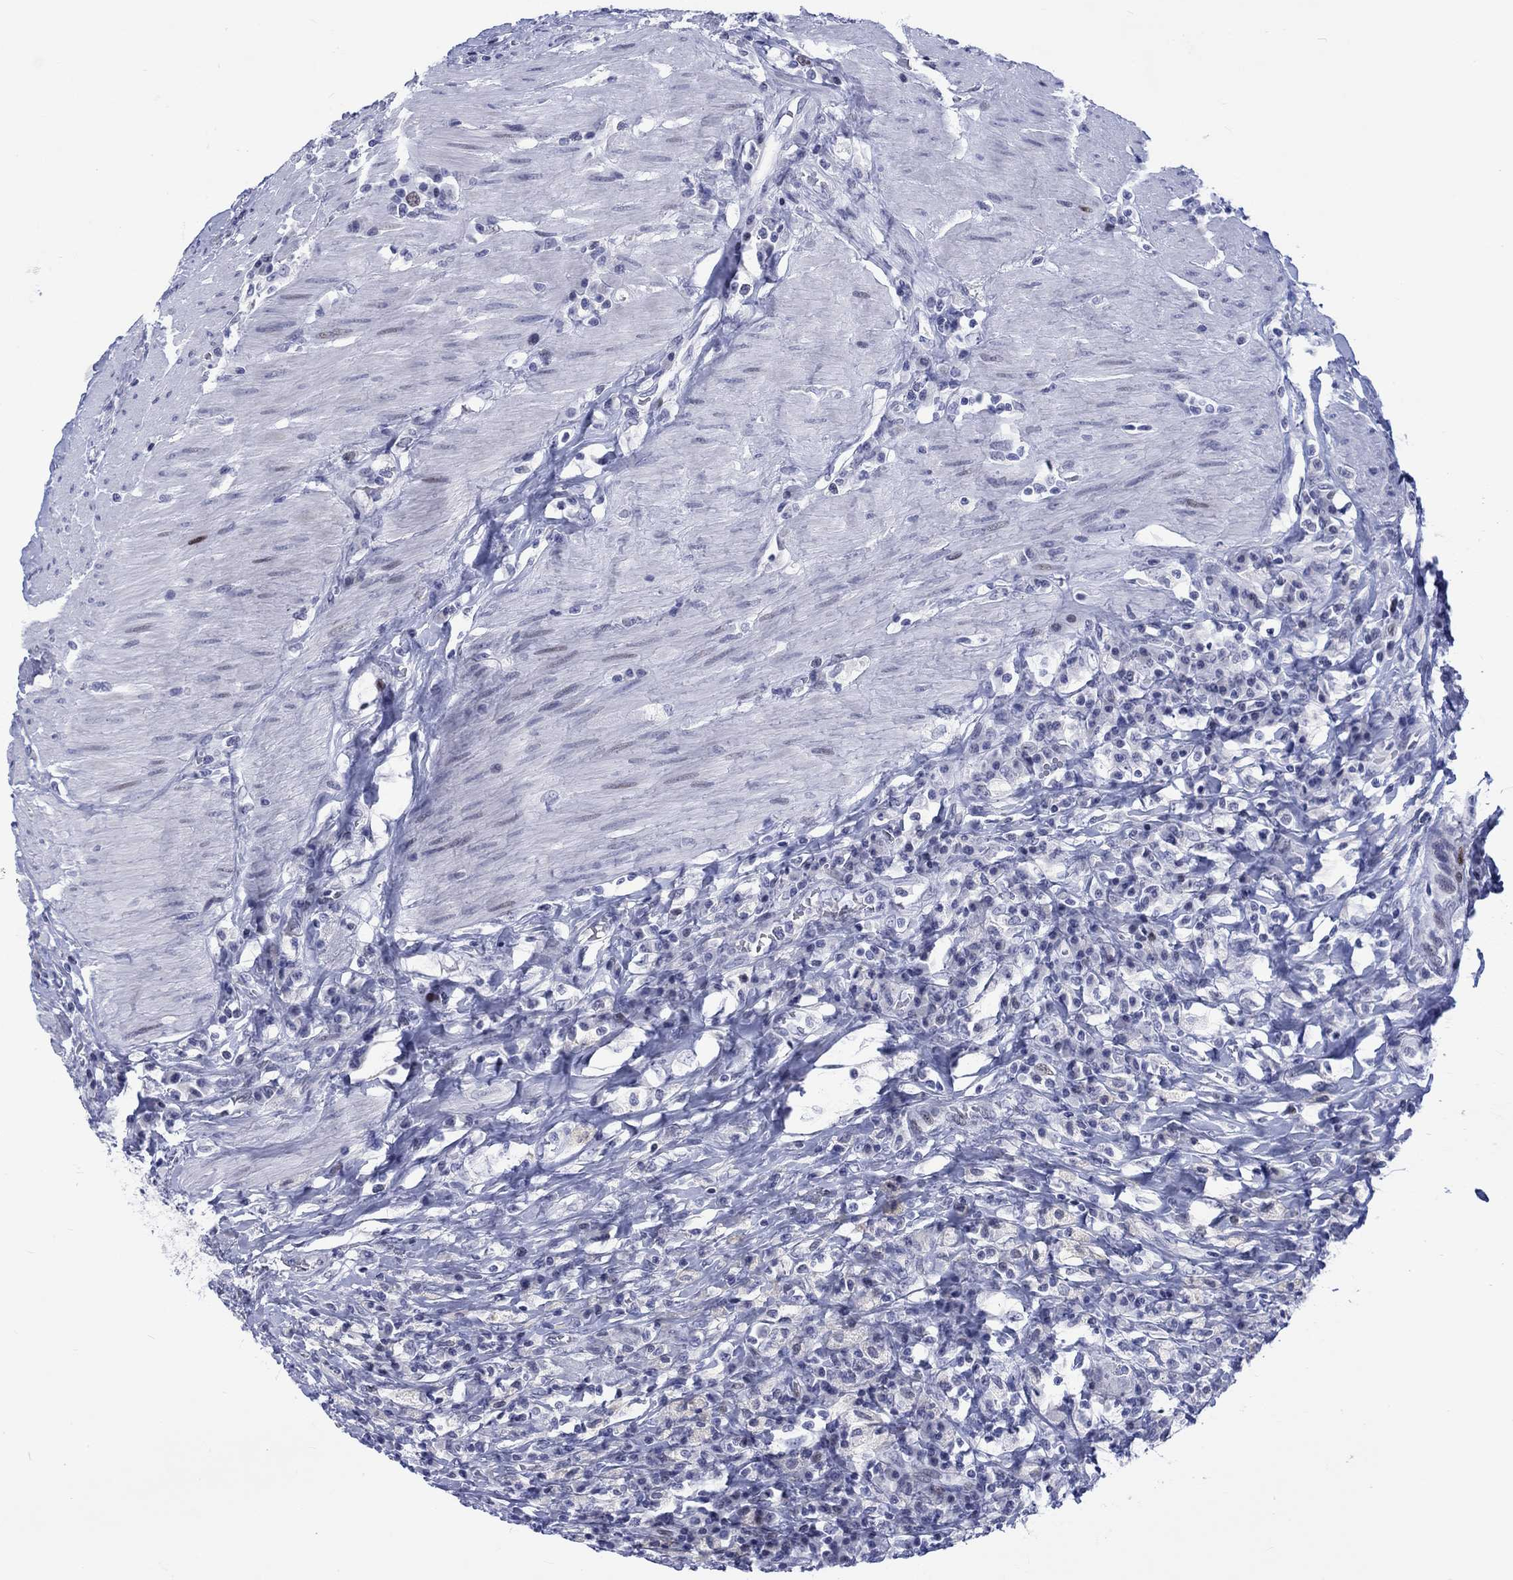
{"staining": {"intensity": "moderate", "quantity": "25%-75%", "location": "nuclear"}, "tissue": "colorectal cancer", "cell_type": "Tumor cells", "image_type": "cancer", "snomed": [{"axis": "morphology", "description": "Adenocarcinoma, NOS"}, {"axis": "topography", "description": "Colon"}], "caption": "IHC of human colorectal adenocarcinoma demonstrates medium levels of moderate nuclear staining in approximately 25%-75% of tumor cells.", "gene": "CDCA2", "patient": {"sex": "female", "age": 86}}